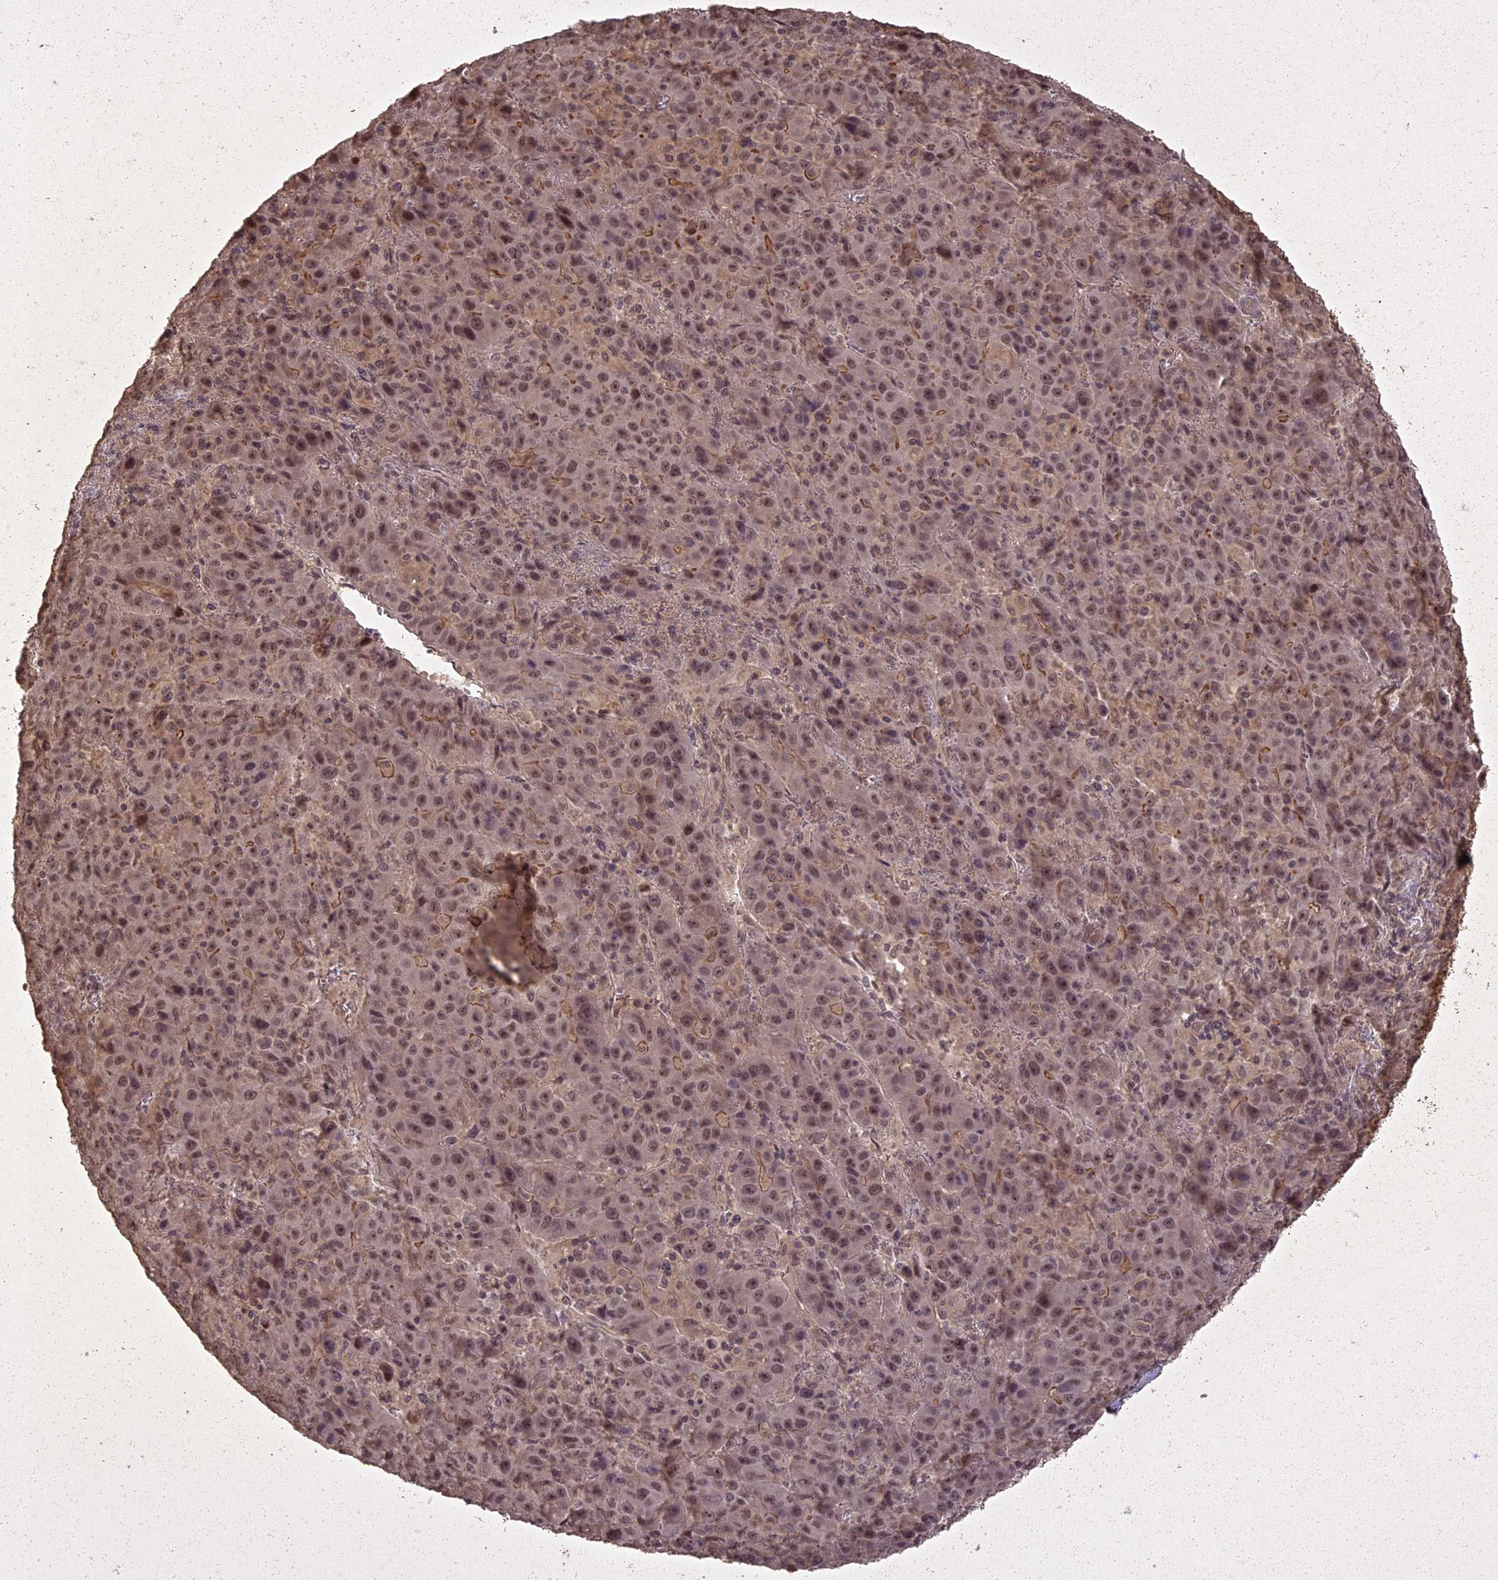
{"staining": {"intensity": "moderate", "quantity": ">75%", "location": "nuclear"}, "tissue": "liver cancer", "cell_type": "Tumor cells", "image_type": "cancer", "snomed": [{"axis": "morphology", "description": "Carcinoma, Hepatocellular, NOS"}, {"axis": "topography", "description": "Liver"}], "caption": "Protein expression analysis of human liver cancer (hepatocellular carcinoma) reveals moderate nuclear expression in approximately >75% of tumor cells. The staining was performed using DAB to visualize the protein expression in brown, while the nuclei were stained in blue with hematoxylin (Magnification: 20x).", "gene": "LIN37", "patient": {"sex": "female", "age": 53}}